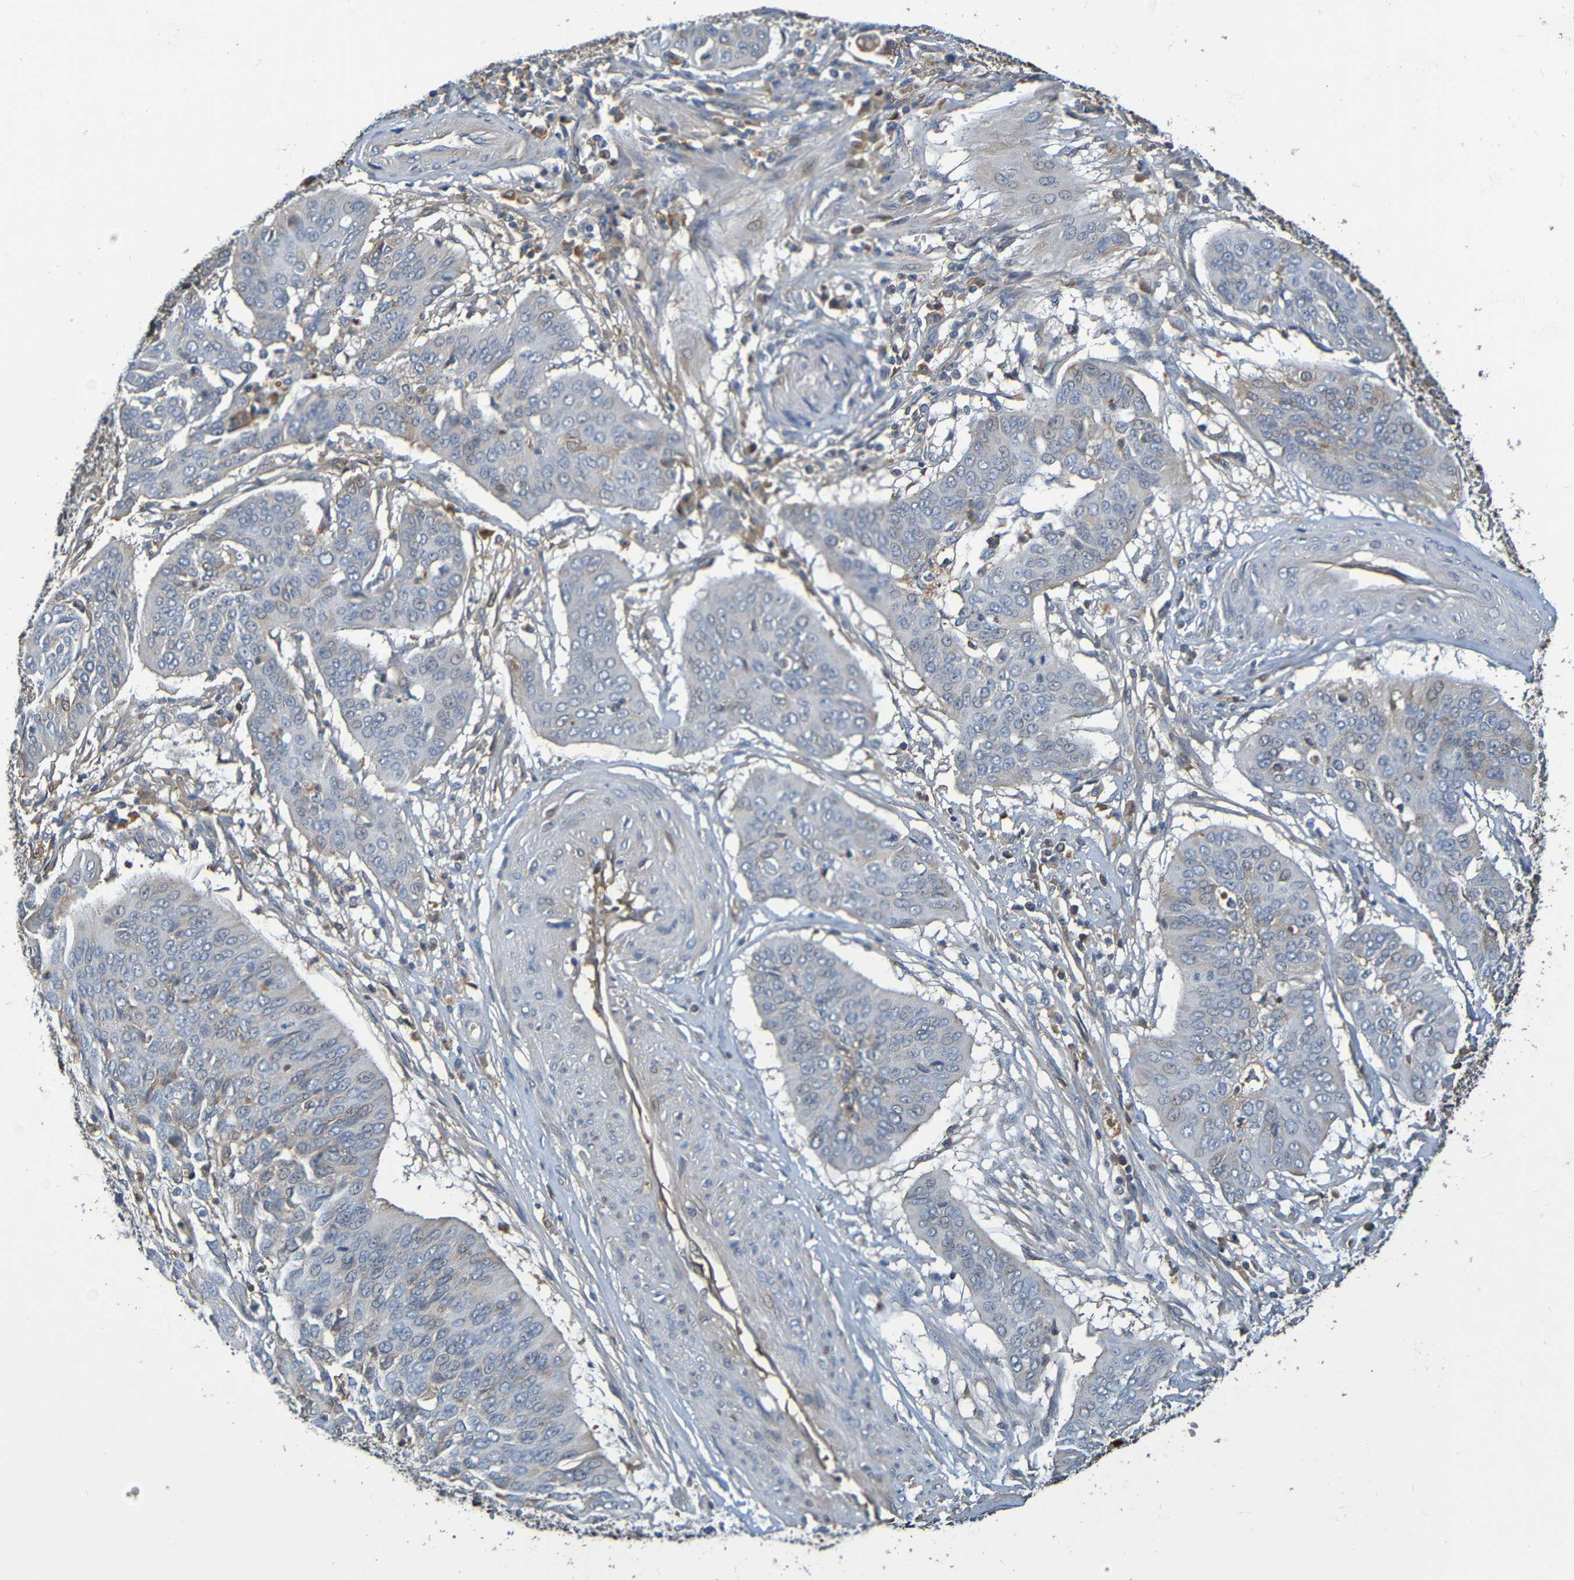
{"staining": {"intensity": "negative", "quantity": "none", "location": "none"}, "tissue": "cervical cancer", "cell_type": "Tumor cells", "image_type": "cancer", "snomed": [{"axis": "morphology", "description": "Normal tissue, NOS"}, {"axis": "morphology", "description": "Squamous cell carcinoma, NOS"}, {"axis": "topography", "description": "Cervix"}], "caption": "The micrograph shows no staining of tumor cells in cervical squamous cell carcinoma. (IHC, brightfield microscopy, high magnification).", "gene": "C1QA", "patient": {"sex": "female", "age": 39}}